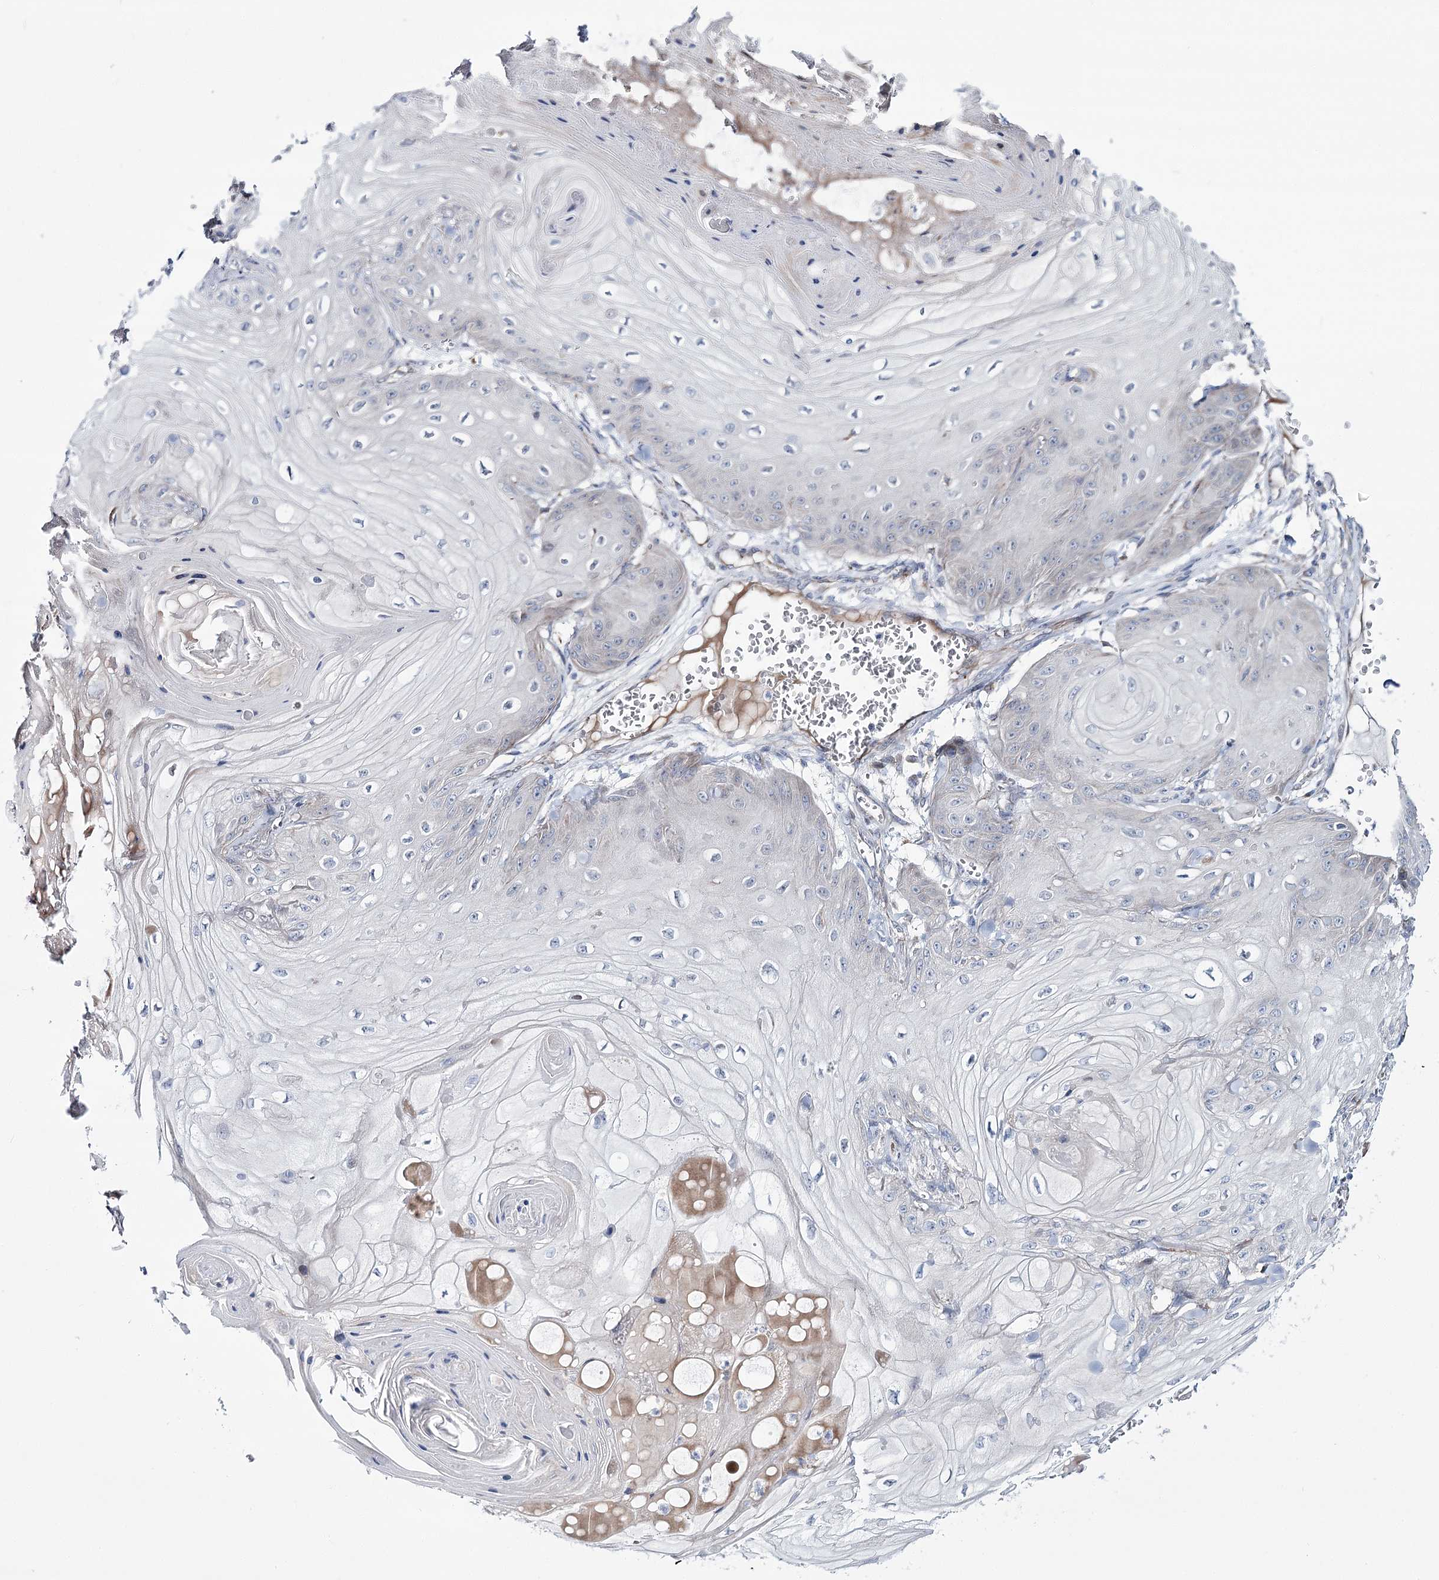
{"staining": {"intensity": "negative", "quantity": "none", "location": "none"}, "tissue": "skin cancer", "cell_type": "Tumor cells", "image_type": "cancer", "snomed": [{"axis": "morphology", "description": "Squamous cell carcinoma, NOS"}, {"axis": "topography", "description": "Skin"}], "caption": "A histopathology image of human skin cancer (squamous cell carcinoma) is negative for staining in tumor cells.", "gene": "CPLANE1", "patient": {"sex": "male", "age": 74}}